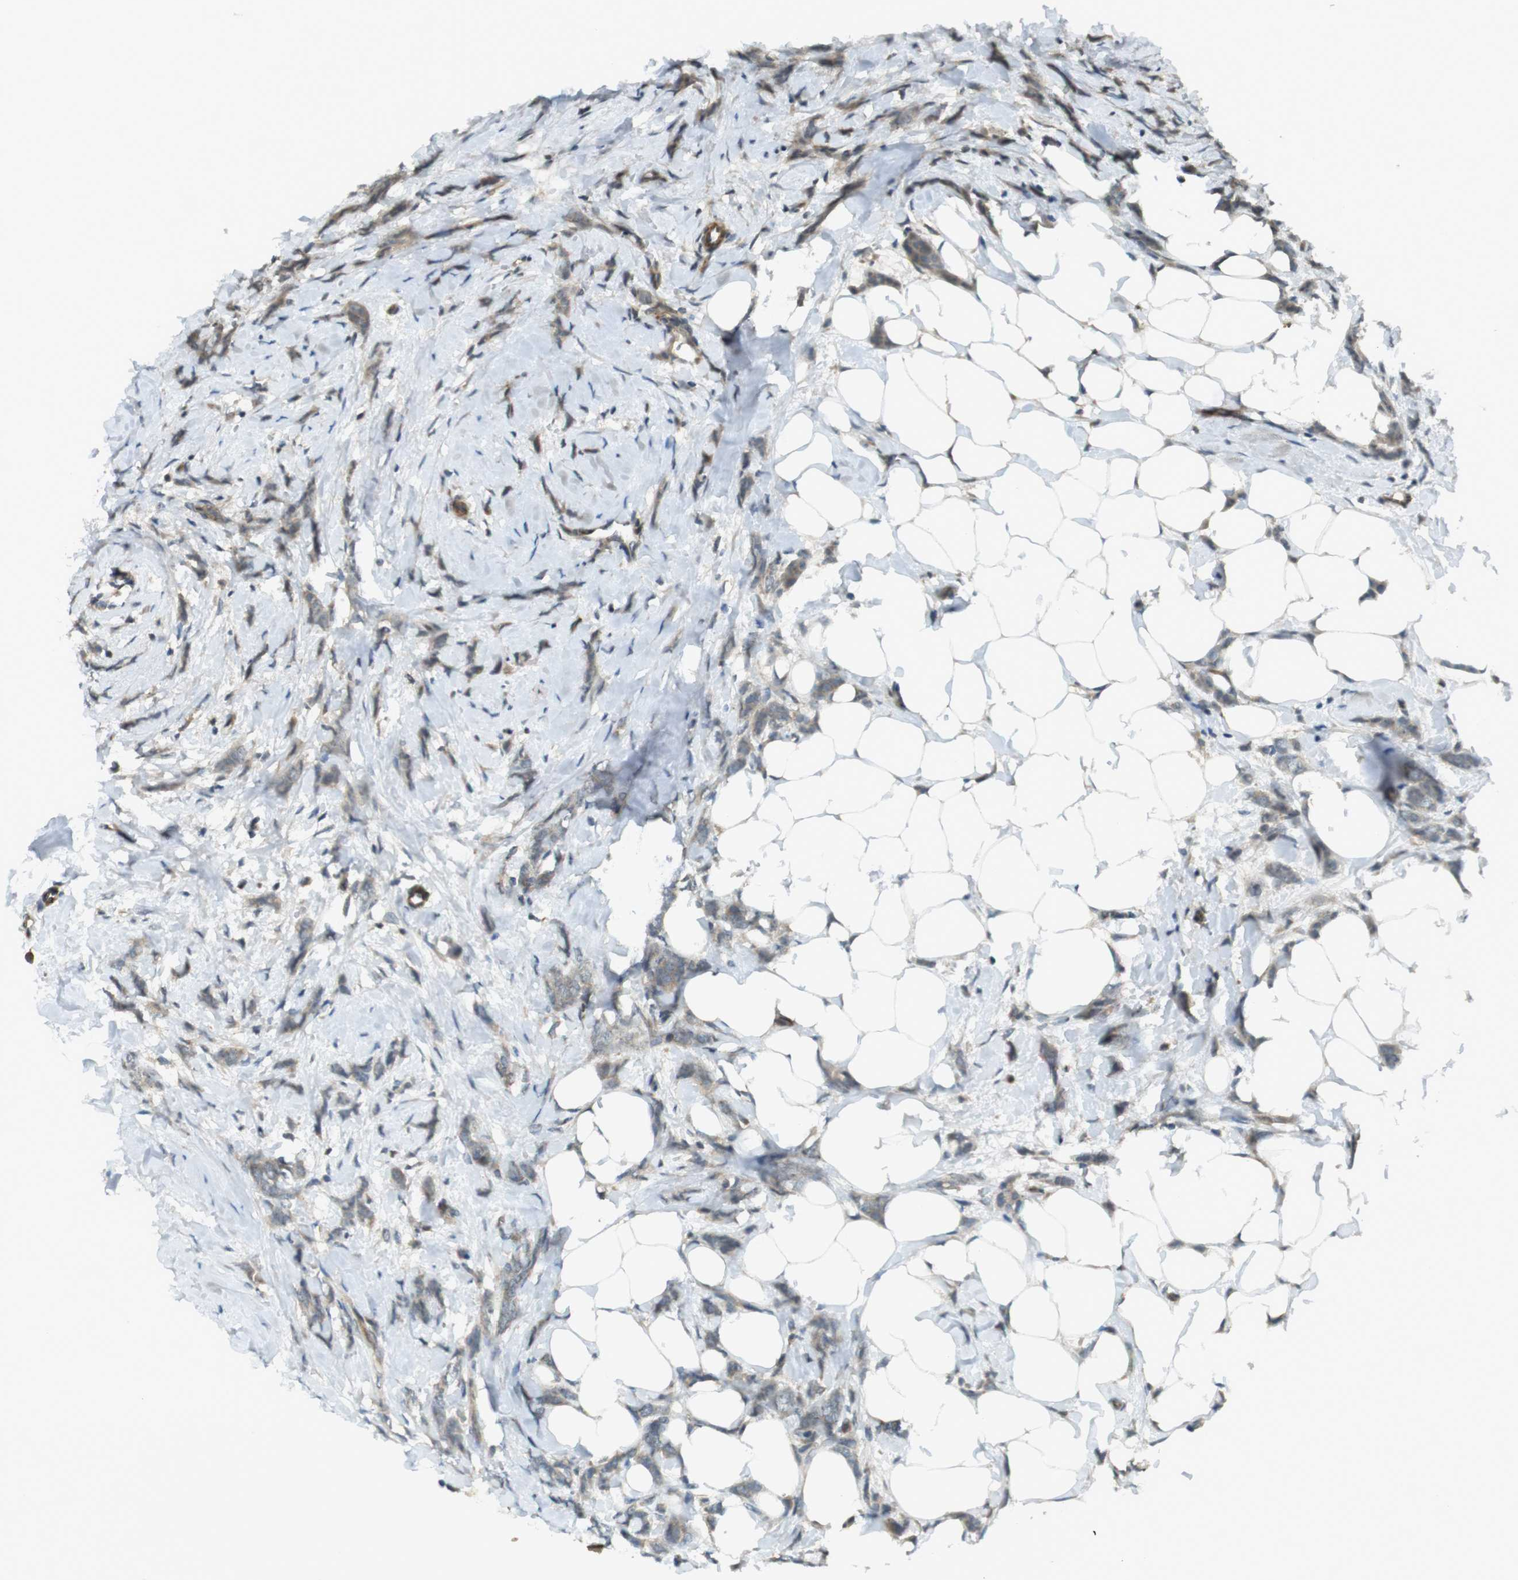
{"staining": {"intensity": "weak", "quantity": ">75%", "location": "cytoplasmic/membranous"}, "tissue": "breast cancer", "cell_type": "Tumor cells", "image_type": "cancer", "snomed": [{"axis": "morphology", "description": "Lobular carcinoma, in situ"}, {"axis": "morphology", "description": "Lobular carcinoma"}, {"axis": "topography", "description": "Breast"}], "caption": "Weak cytoplasmic/membranous staining for a protein is seen in approximately >75% of tumor cells of breast cancer using IHC.", "gene": "IFFO2", "patient": {"sex": "female", "age": 41}}